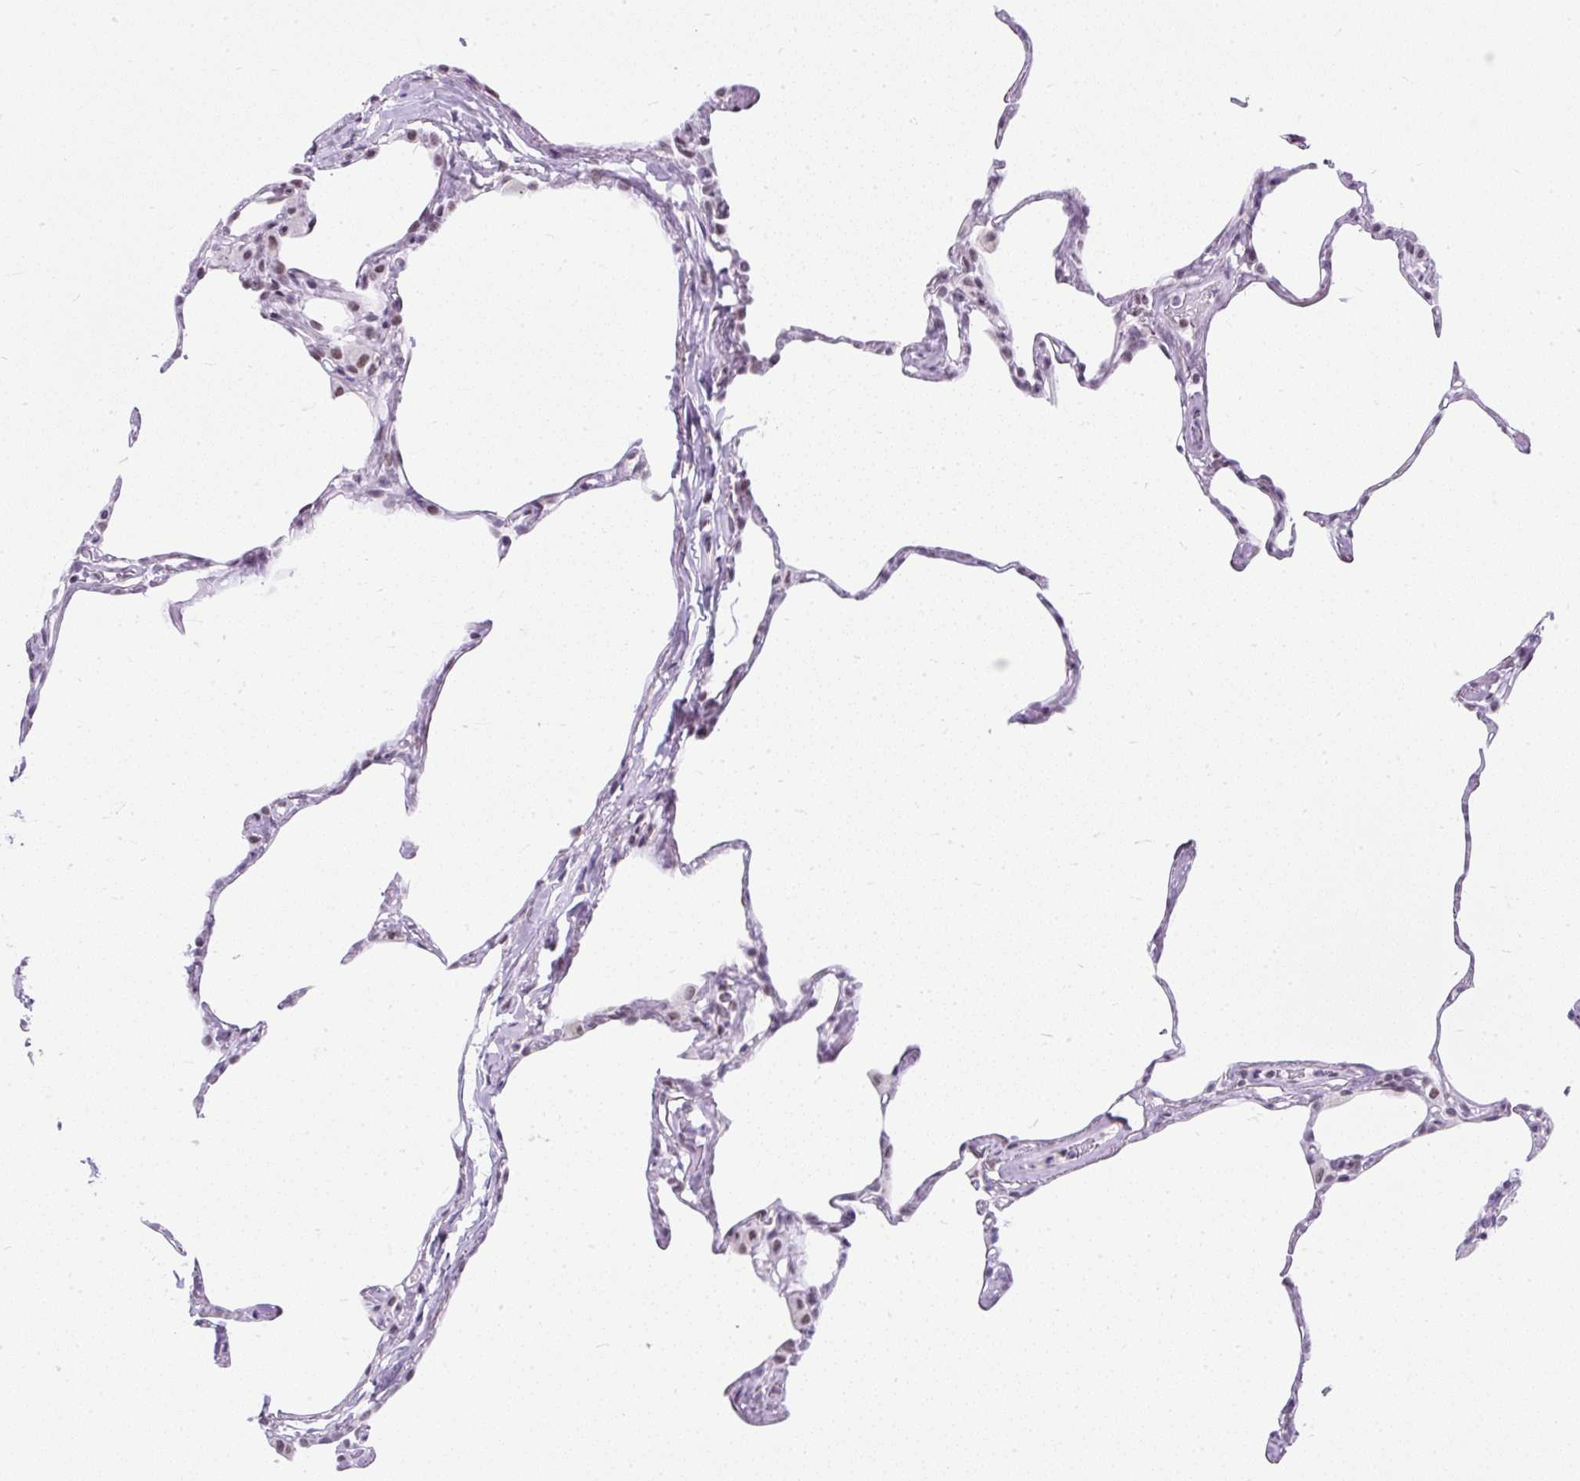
{"staining": {"intensity": "weak", "quantity": "<25%", "location": "nuclear"}, "tissue": "lung", "cell_type": "Alveolar cells", "image_type": "normal", "snomed": [{"axis": "morphology", "description": "Normal tissue, NOS"}, {"axis": "topography", "description": "Lung"}], "caption": "Histopathology image shows no protein staining in alveolar cells of normal lung. The staining is performed using DAB brown chromogen with nuclei counter-stained in using hematoxylin.", "gene": "PLCXD2", "patient": {"sex": "male", "age": 65}}